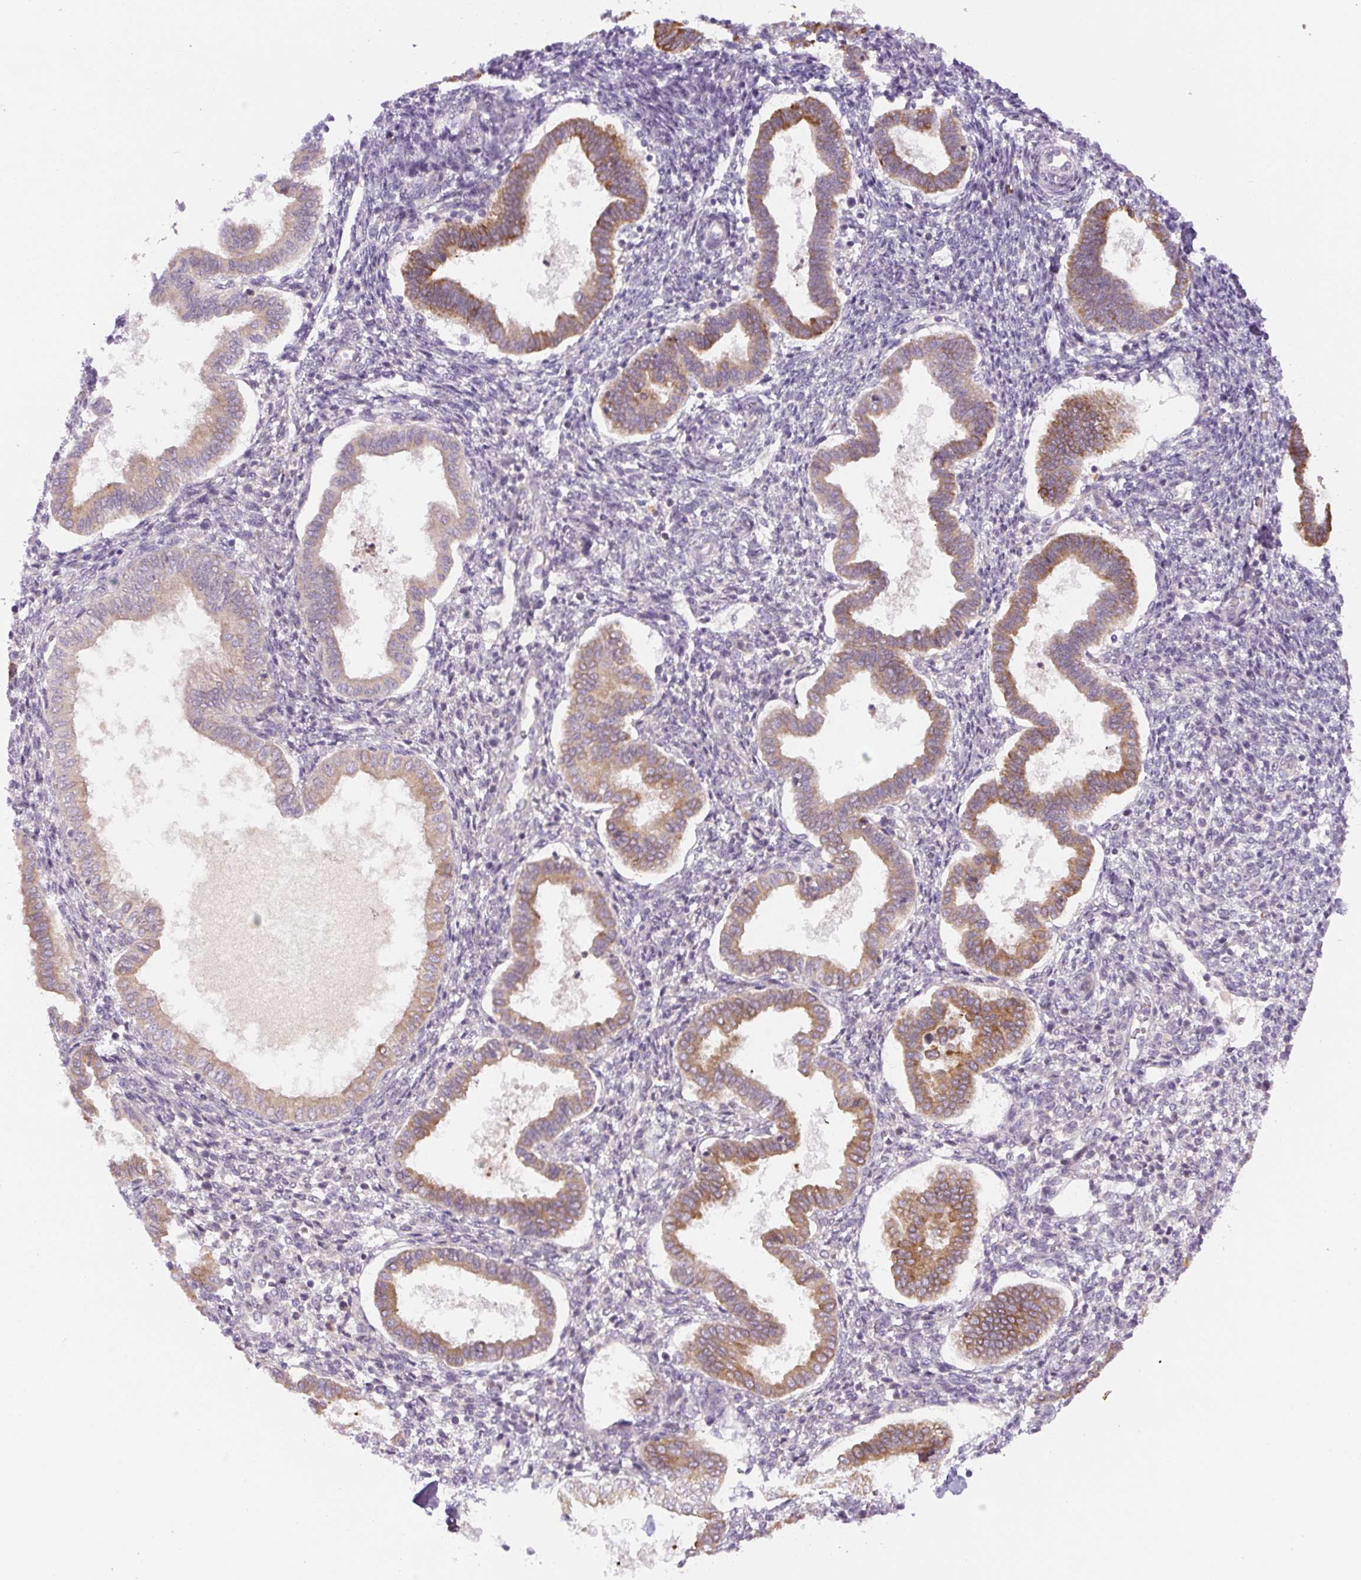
{"staining": {"intensity": "negative", "quantity": "none", "location": "none"}, "tissue": "endometrium", "cell_type": "Cells in endometrial stroma", "image_type": "normal", "snomed": [{"axis": "morphology", "description": "Normal tissue, NOS"}, {"axis": "topography", "description": "Endometrium"}], "caption": "Immunohistochemistry micrograph of unremarkable human endometrium stained for a protein (brown), which demonstrates no positivity in cells in endometrial stroma. (DAB immunohistochemistry, high magnification).", "gene": "YIF1B", "patient": {"sex": "female", "age": 24}}